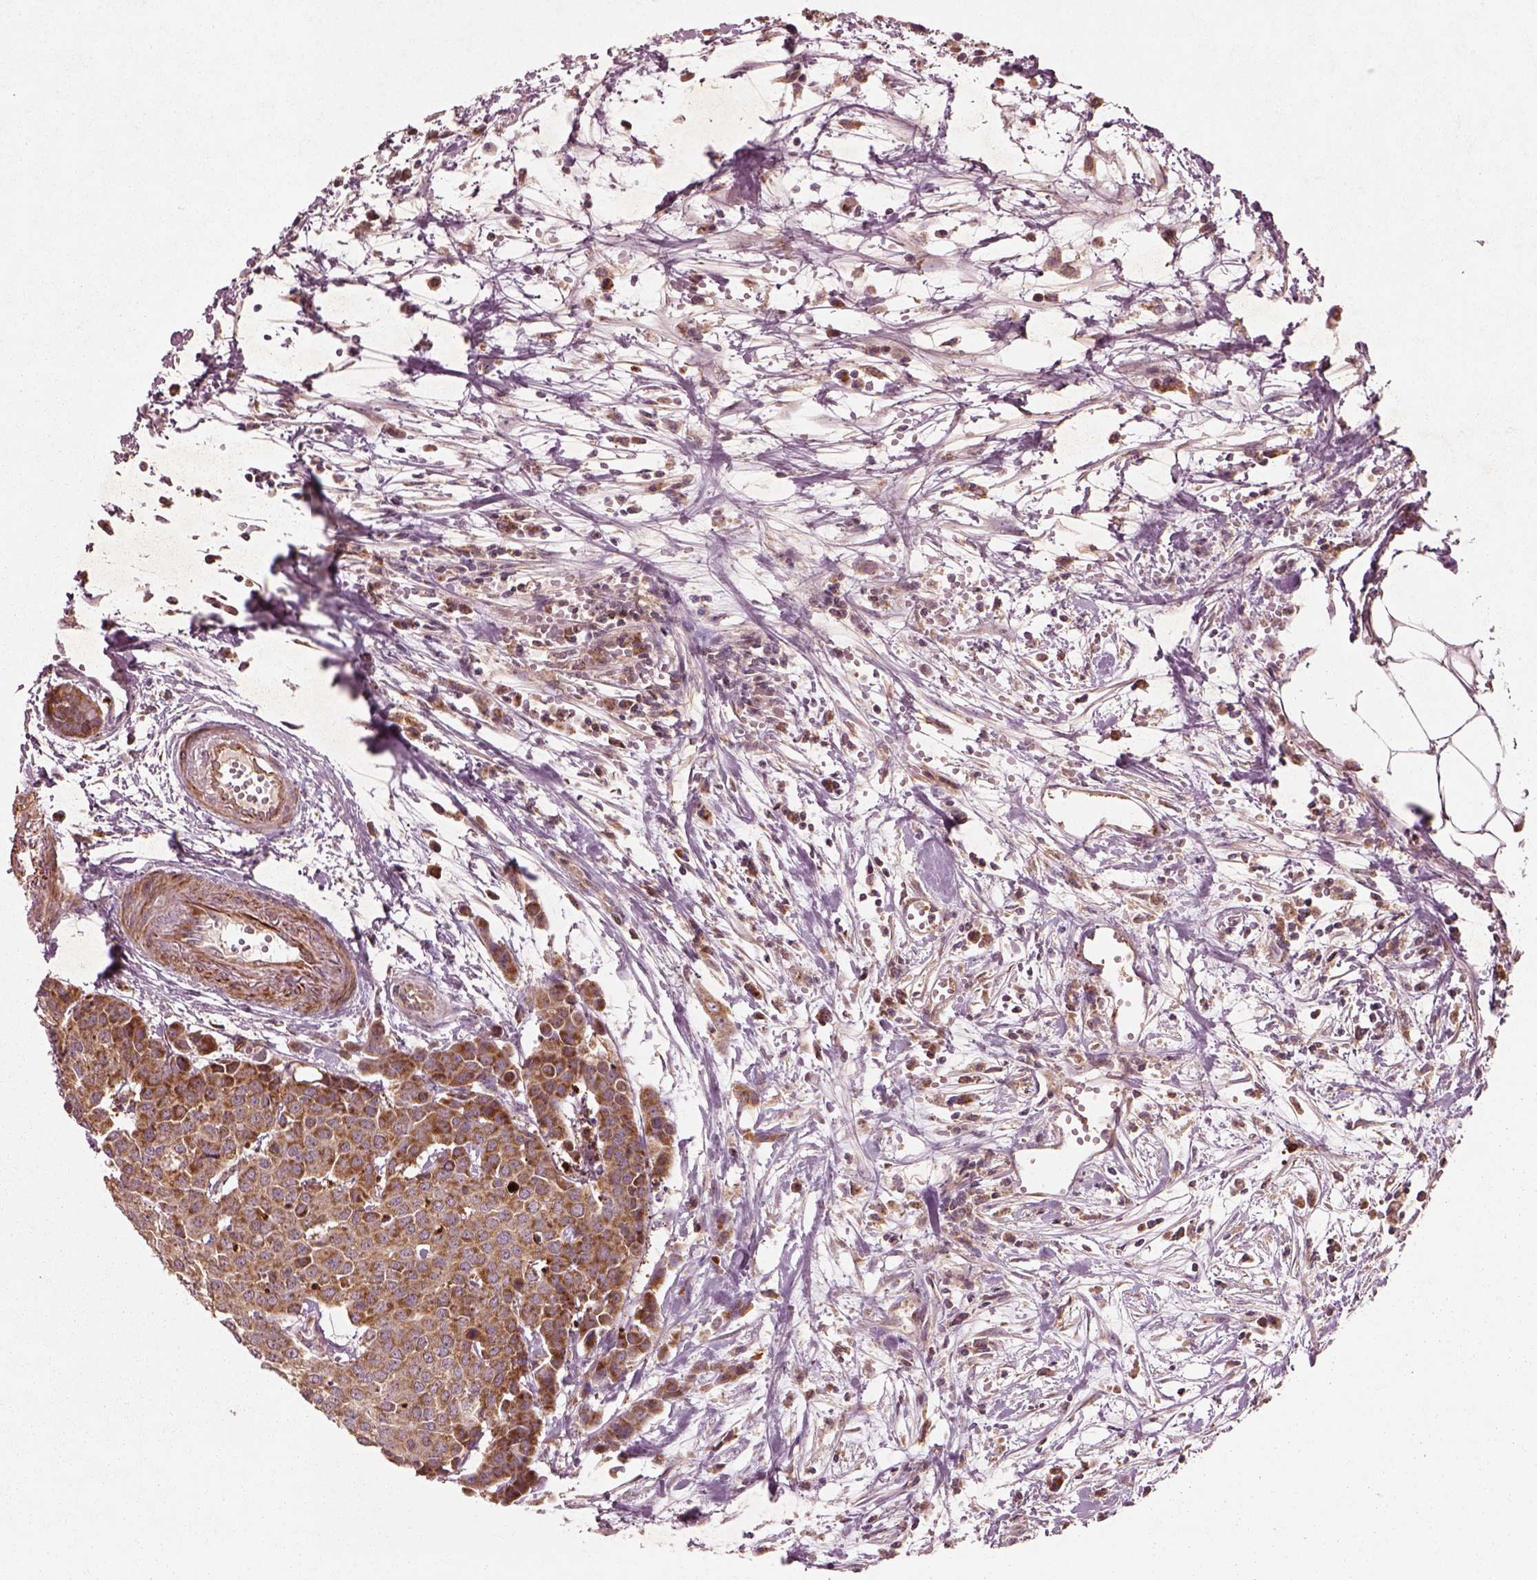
{"staining": {"intensity": "moderate", "quantity": ">75%", "location": "cytoplasmic/membranous"}, "tissue": "carcinoid", "cell_type": "Tumor cells", "image_type": "cancer", "snomed": [{"axis": "morphology", "description": "Carcinoid, malignant, NOS"}, {"axis": "topography", "description": "Colon"}], "caption": "IHC of human carcinoid (malignant) shows medium levels of moderate cytoplasmic/membranous staining in approximately >75% of tumor cells.", "gene": "SLC25A5", "patient": {"sex": "male", "age": 81}}